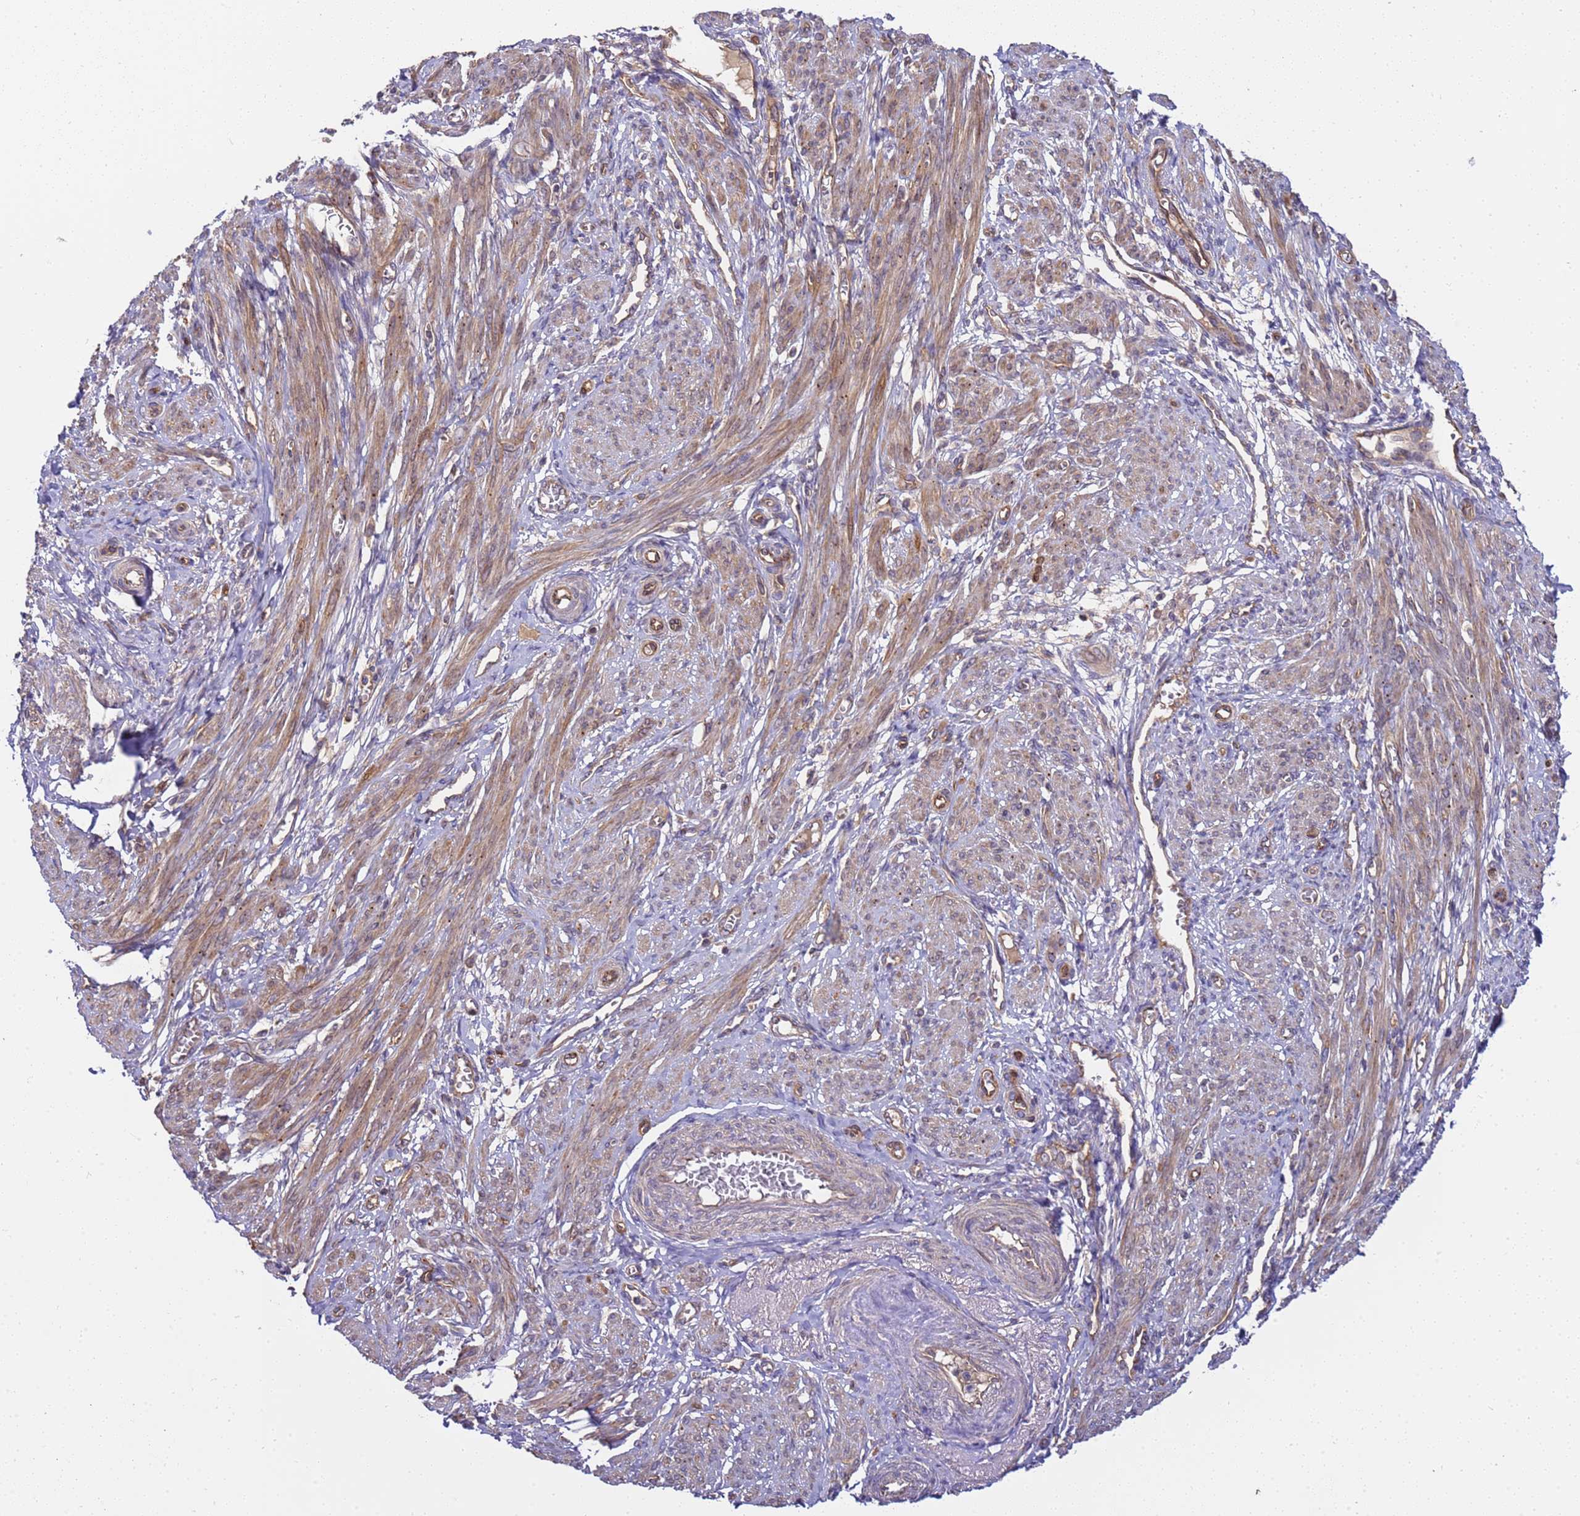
{"staining": {"intensity": "moderate", "quantity": ">75%", "location": "cytoplasmic/membranous"}, "tissue": "smooth muscle", "cell_type": "Smooth muscle cells", "image_type": "normal", "snomed": [{"axis": "morphology", "description": "Normal tissue, NOS"}, {"axis": "topography", "description": "Smooth muscle"}], "caption": "DAB (3,3'-diaminobenzidine) immunohistochemical staining of normal smooth muscle shows moderate cytoplasmic/membranous protein expression in about >75% of smooth muscle cells. The staining is performed using DAB (3,3'-diaminobenzidine) brown chromogen to label protein expression. The nuclei are counter-stained blue using hematoxylin.", "gene": "SMCO3", "patient": {"sex": "female", "age": 39}}